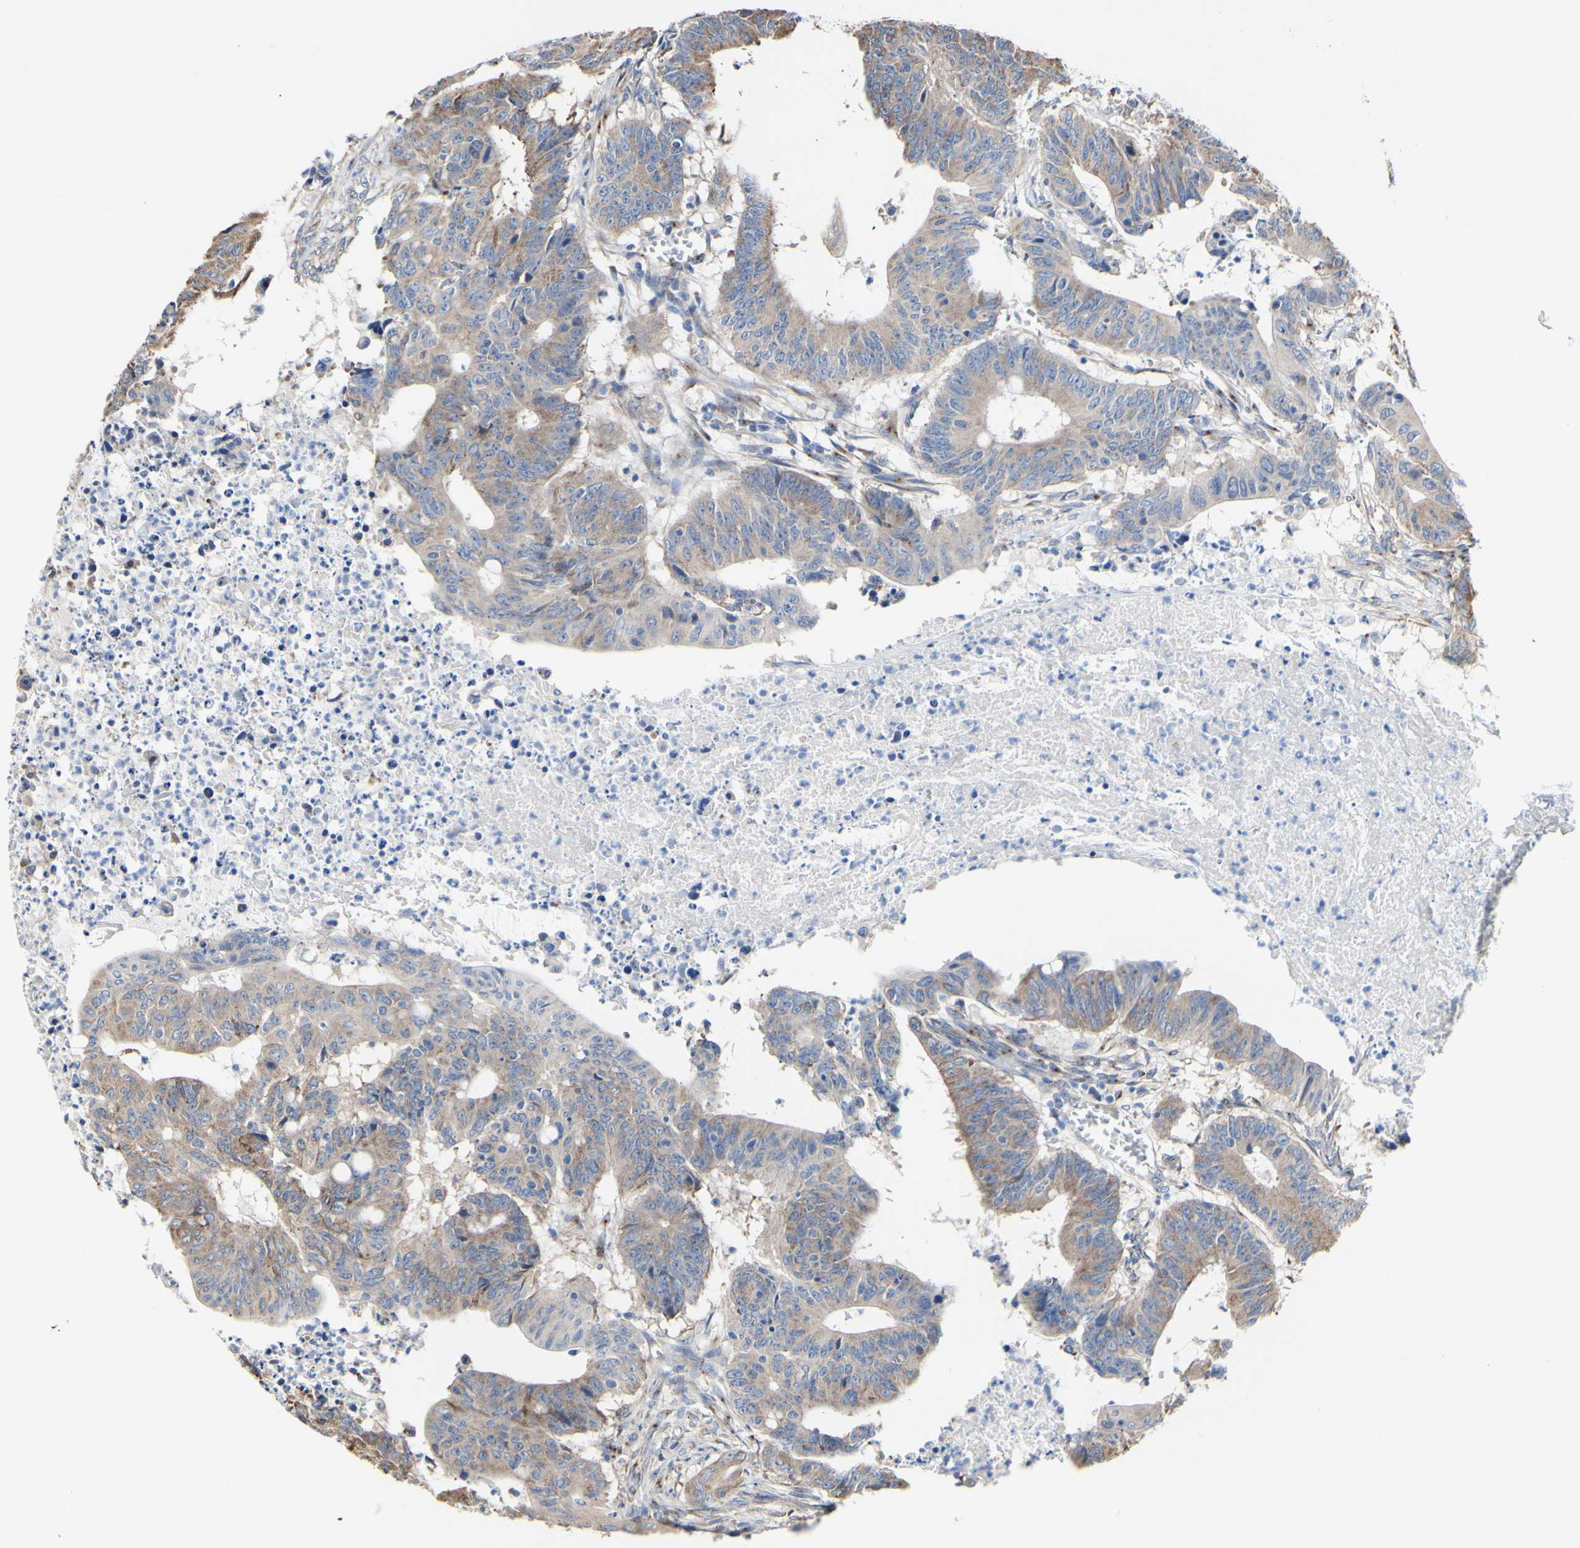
{"staining": {"intensity": "moderate", "quantity": ">75%", "location": "cytoplasmic/membranous"}, "tissue": "colorectal cancer", "cell_type": "Tumor cells", "image_type": "cancer", "snomed": [{"axis": "morphology", "description": "Adenocarcinoma, NOS"}, {"axis": "topography", "description": "Colon"}], "caption": "Brown immunohistochemical staining in human colorectal cancer reveals moderate cytoplasmic/membranous expression in about >75% of tumor cells.", "gene": "LRIG3", "patient": {"sex": "male", "age": 45}}